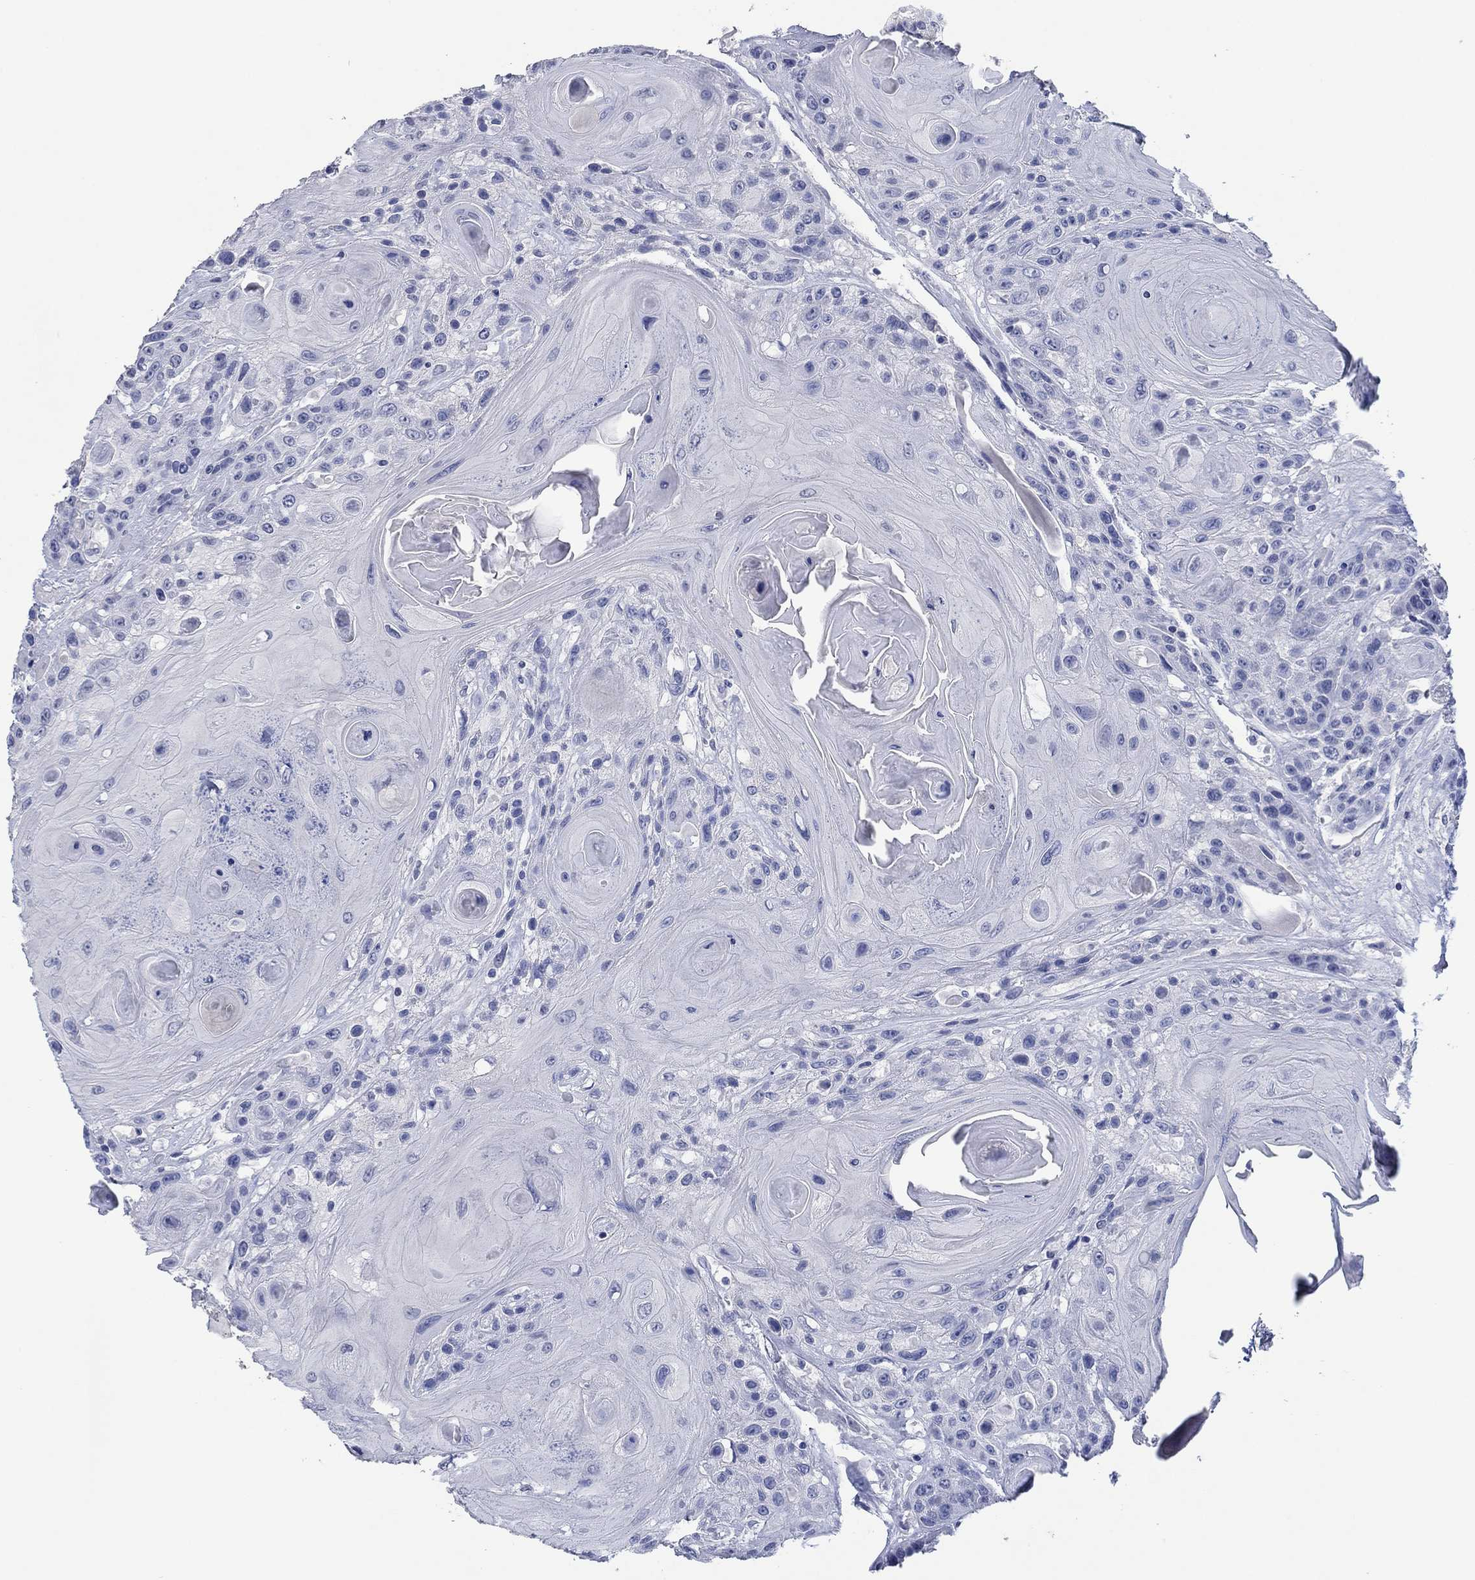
{"staining": {"intensity": "negative", "quantity": "none", "location": "none"}, "tissue": "head and neck cancer", "cell_type": "Tumor cells", "image_type": "cancer", "snomed": [{"axis": "morphology", "description": "Squamous cell carcinoma, NOS"}, {"axis": "topography", "description": "Head-Neck"}], "caption": "Protein analysis of head and neck cancer shows no significant expression in tumor cells.", "gene": "POU5F1", "patient": {"sex": "female", "age": 59}}